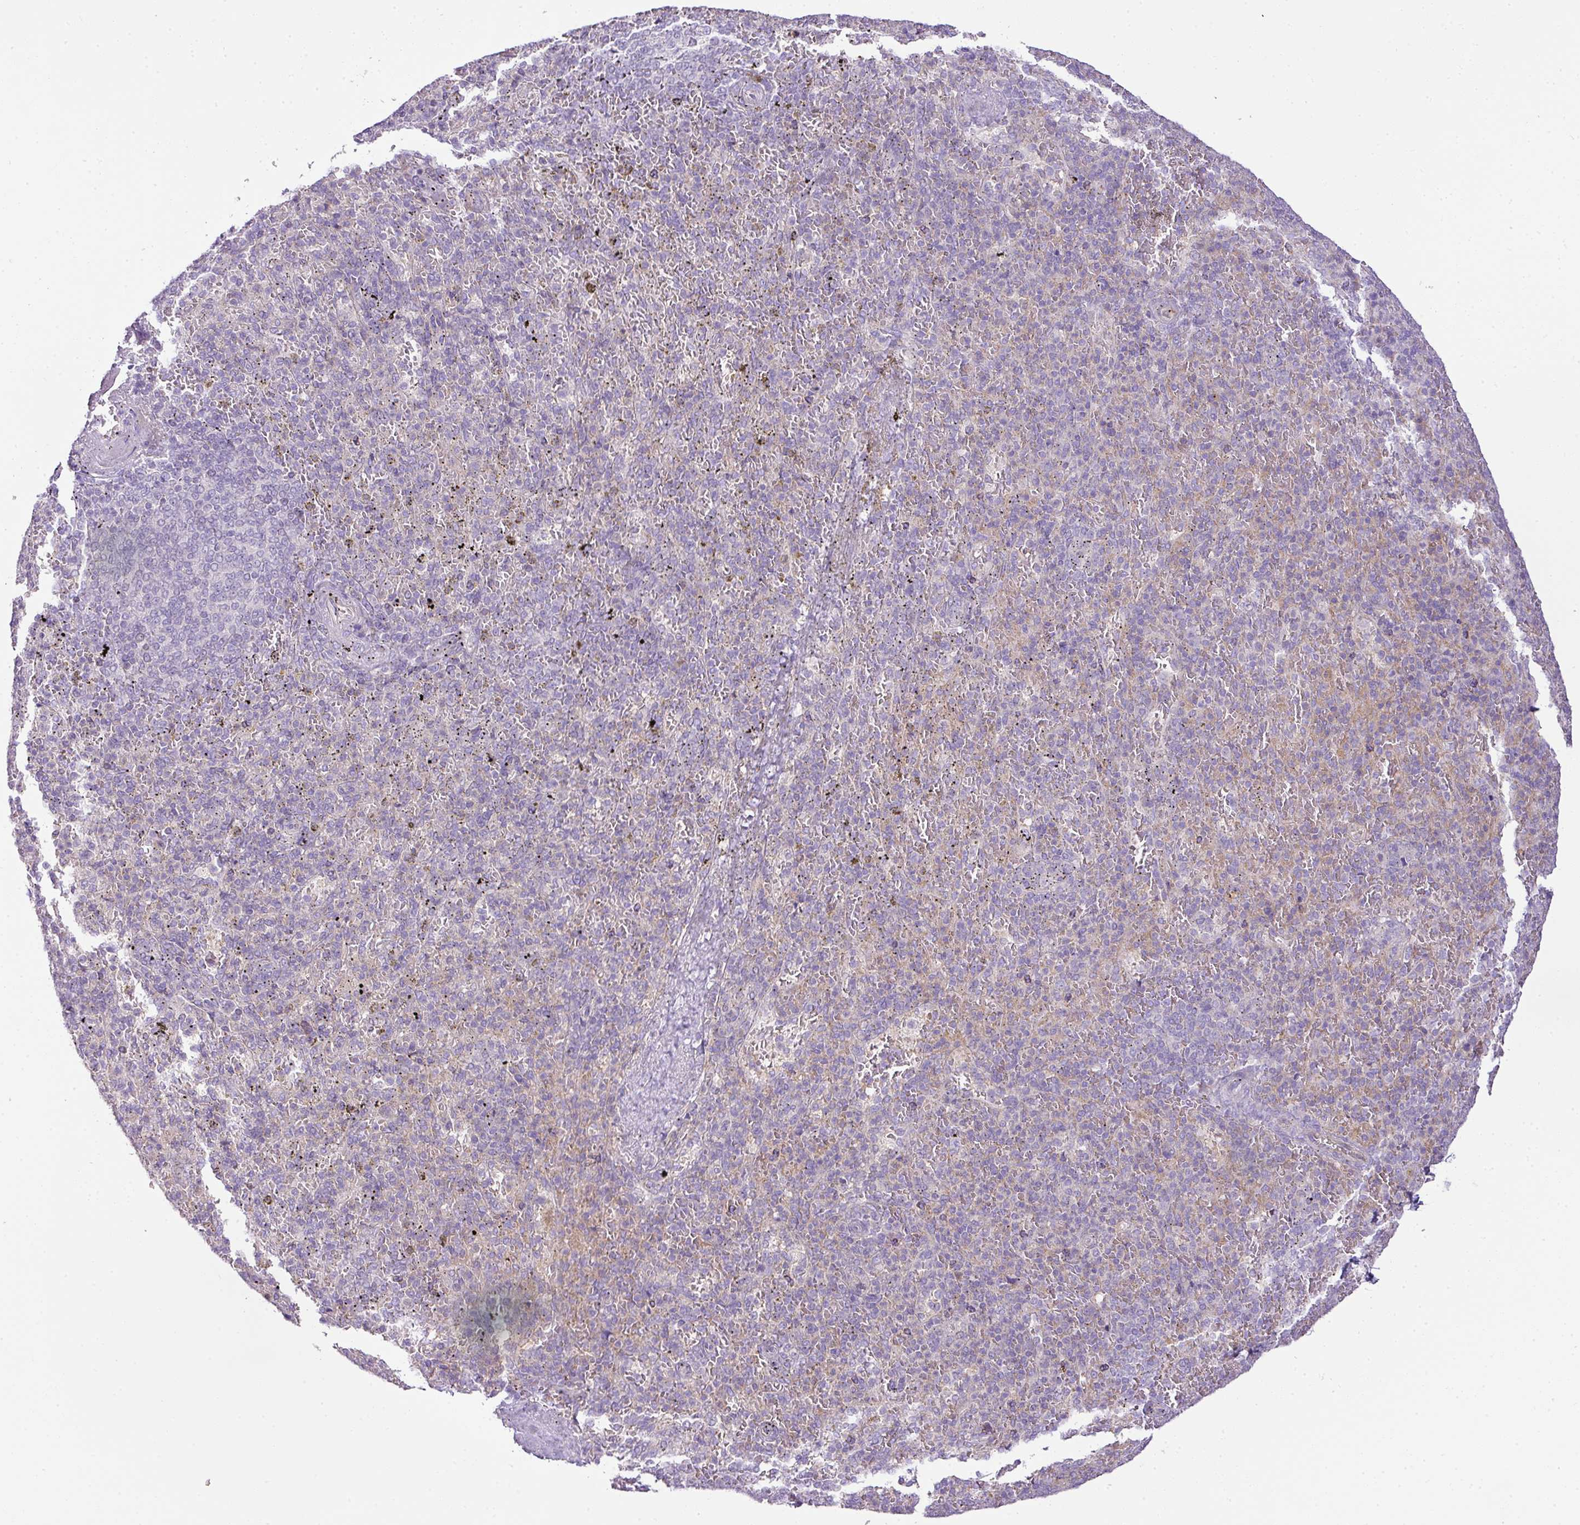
{"staining": {"intensity": "negative", "quantity": "none", "location": "none"}, "tissue": "spleen", "cell_type": "Cells in red pulp", "image_type": "normal", "snomed": [{"axis": "morphology", "description": "Normal tissue, NOS"}, {"axis": "topography", "description": "Spleen"}], "caption": "There is no significant positivity in cells in red pulp of spleen. Brightfield microscopy of immunohistochemistry (IHC) stained with DAB (3,3'-diaminobenzidine) (brown) and hematoxylin (blue), captured at high magnification.", "gene": "HOXC13", "patient": {"sex": "male", "age": 82}}